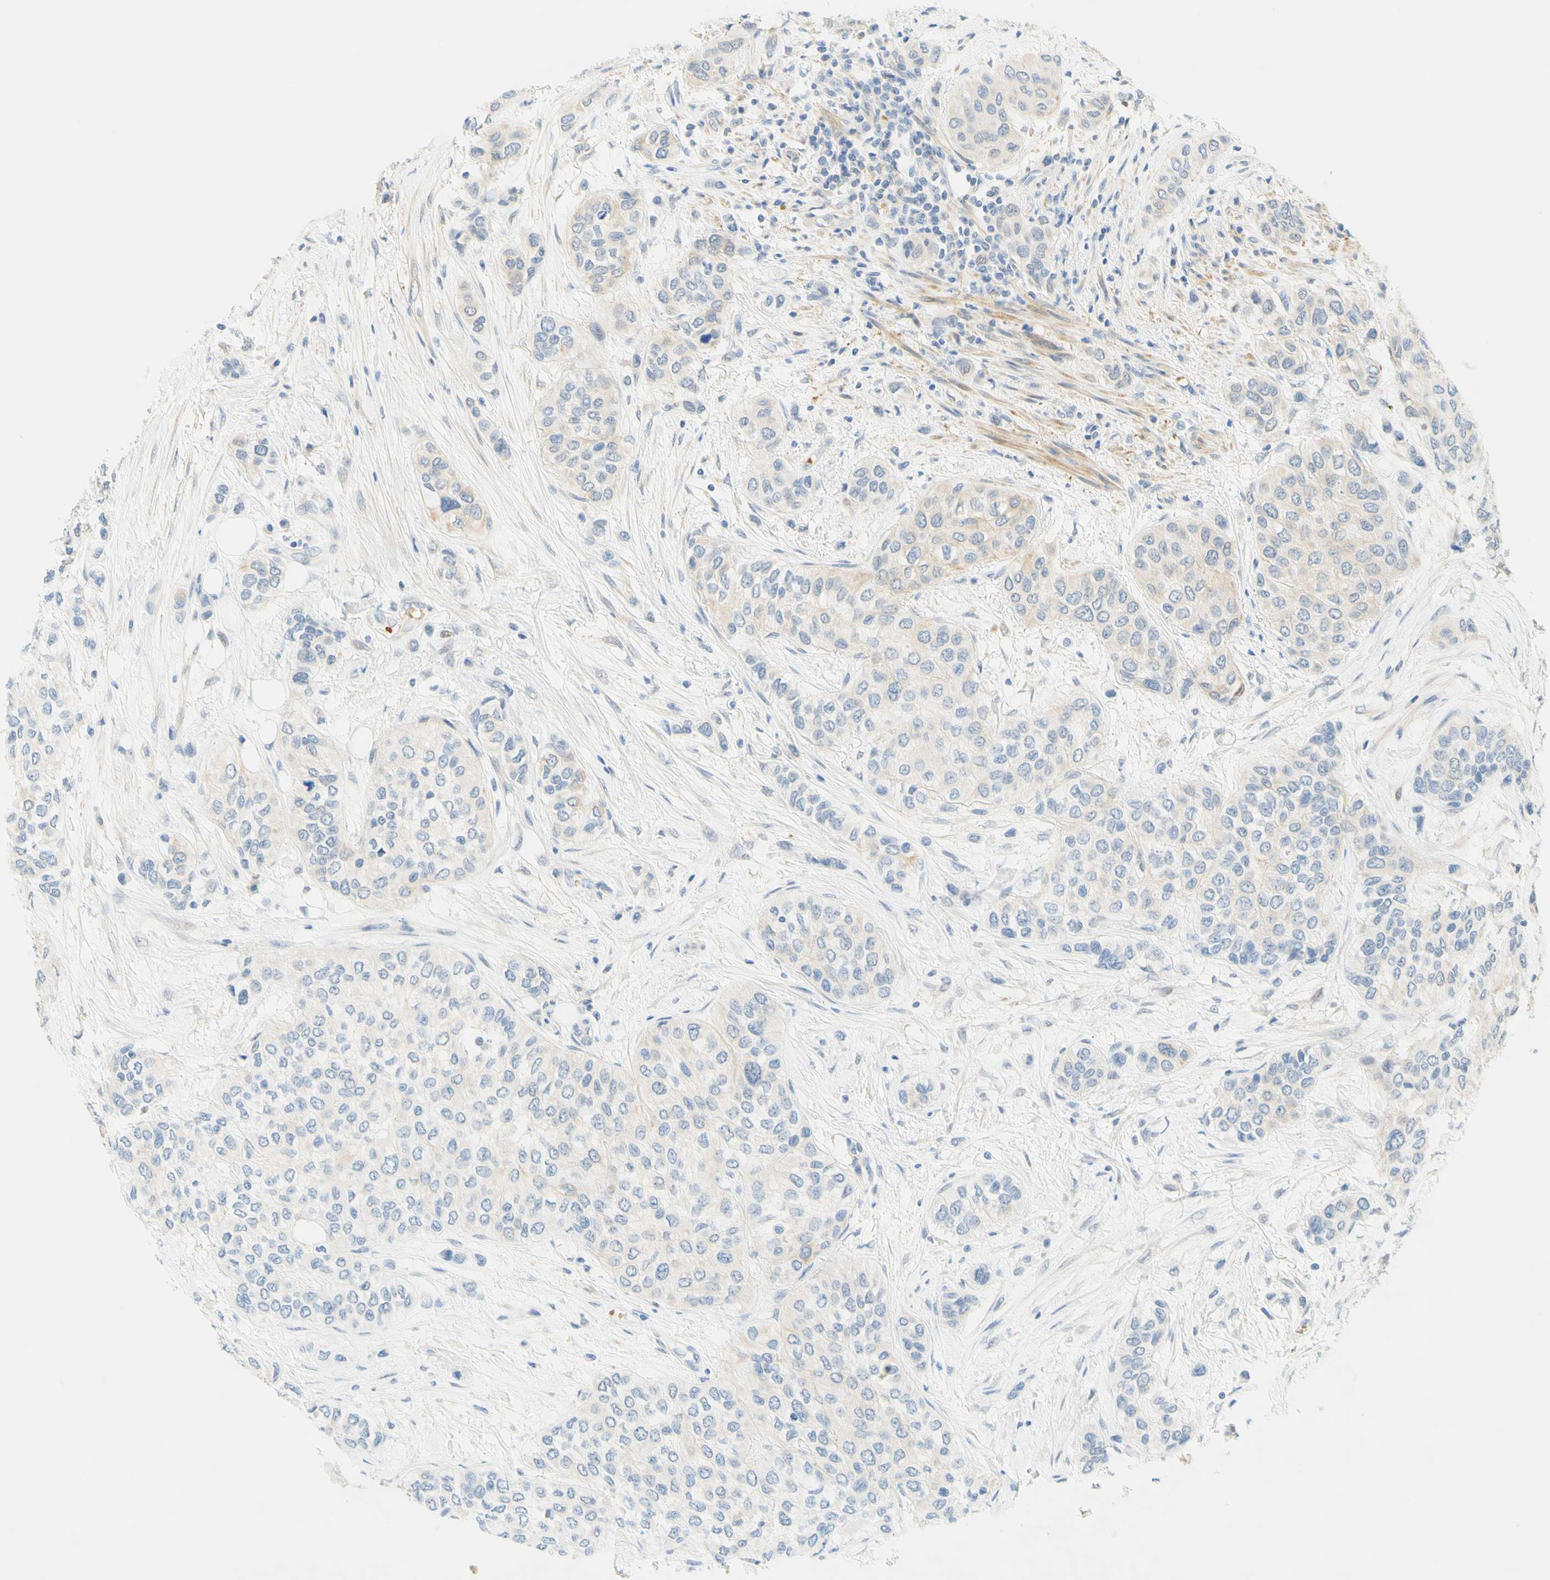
{"staining": {"intensity": "weak", "quantity": "25%-75%", "location": "cytoplasmic/membranous"}, "tissue": "urothelial cancer", "cell_type": "Tumor cells", "image_type": "cancer", "snomed": [{"axis": "morphology", "description": "Urothelial carcinoma, High grade"}, {"axis": "topography", "description": "Urinary bladder"}], "caption": "Immunohistochemical staining of human urothelial carcinoma (high-grade) exhibits low levels of weak cytoplasmic/membranous staining in about 25%-75% of tumor cells. Nuclei are stained in blue.", "gene": "ENTREP2", "patient": {"sex": "female", "age": 56}}